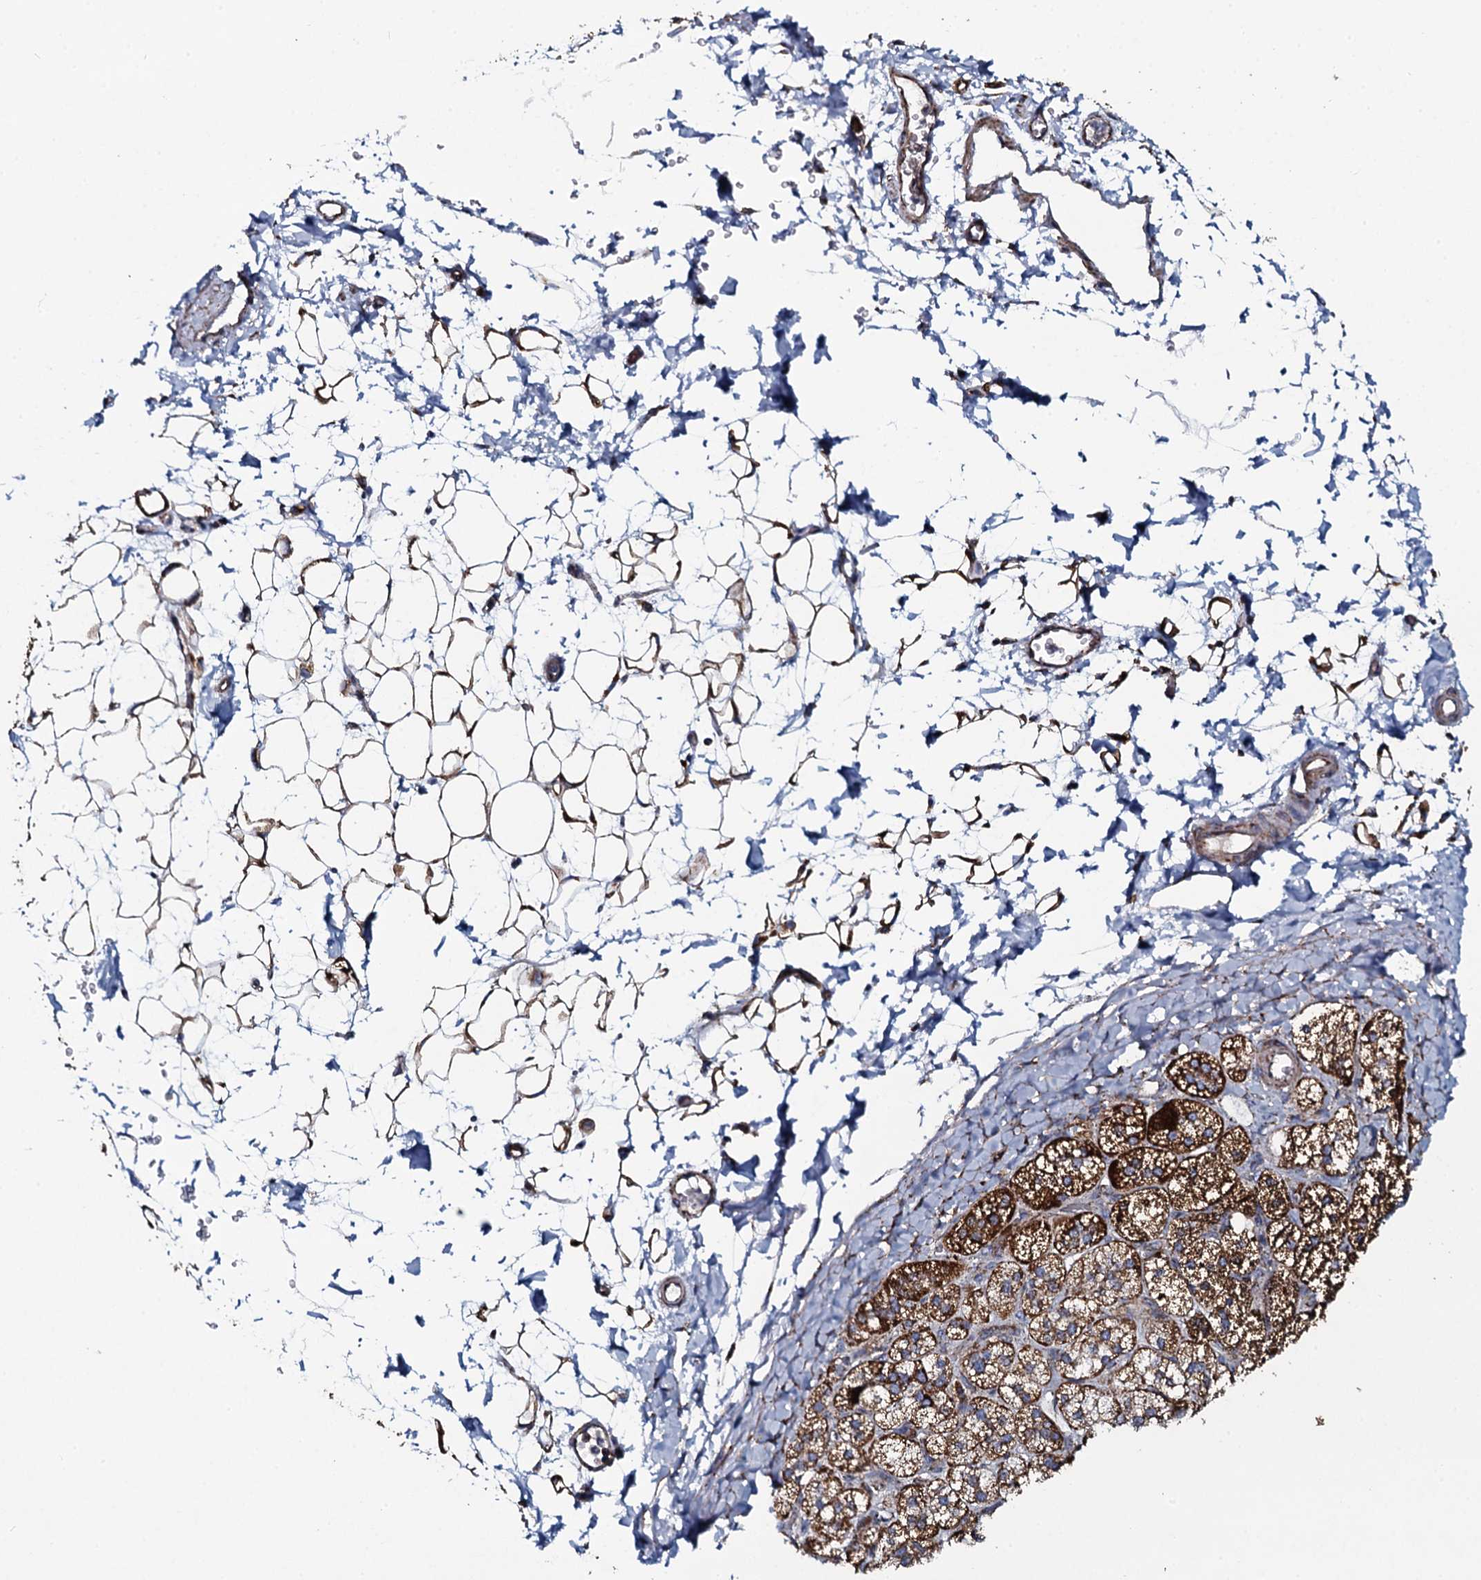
{"staining": {"intensity": "strong", "quantity": ">75%", "location": "cytoplasmic/membranous"}, "tissue": "adrenal gland", "cell_type": "Glandular cells", "image_type": "normal", "snomed": [{"axis": "morphology", "description": "Normal tissue, NOS"}, {"axis": "topography", "description": "Adrenal gland"}], "caption": "DAB (3,3'-diaminobenzidine) immunohistochemical staining of benign adrenal gland demonstrates strong cytoplasmic/membranous protein staining in about >75% of glandular cells.", "gene": "EVC2", "patient": {"sex": "male", "age": 61}}